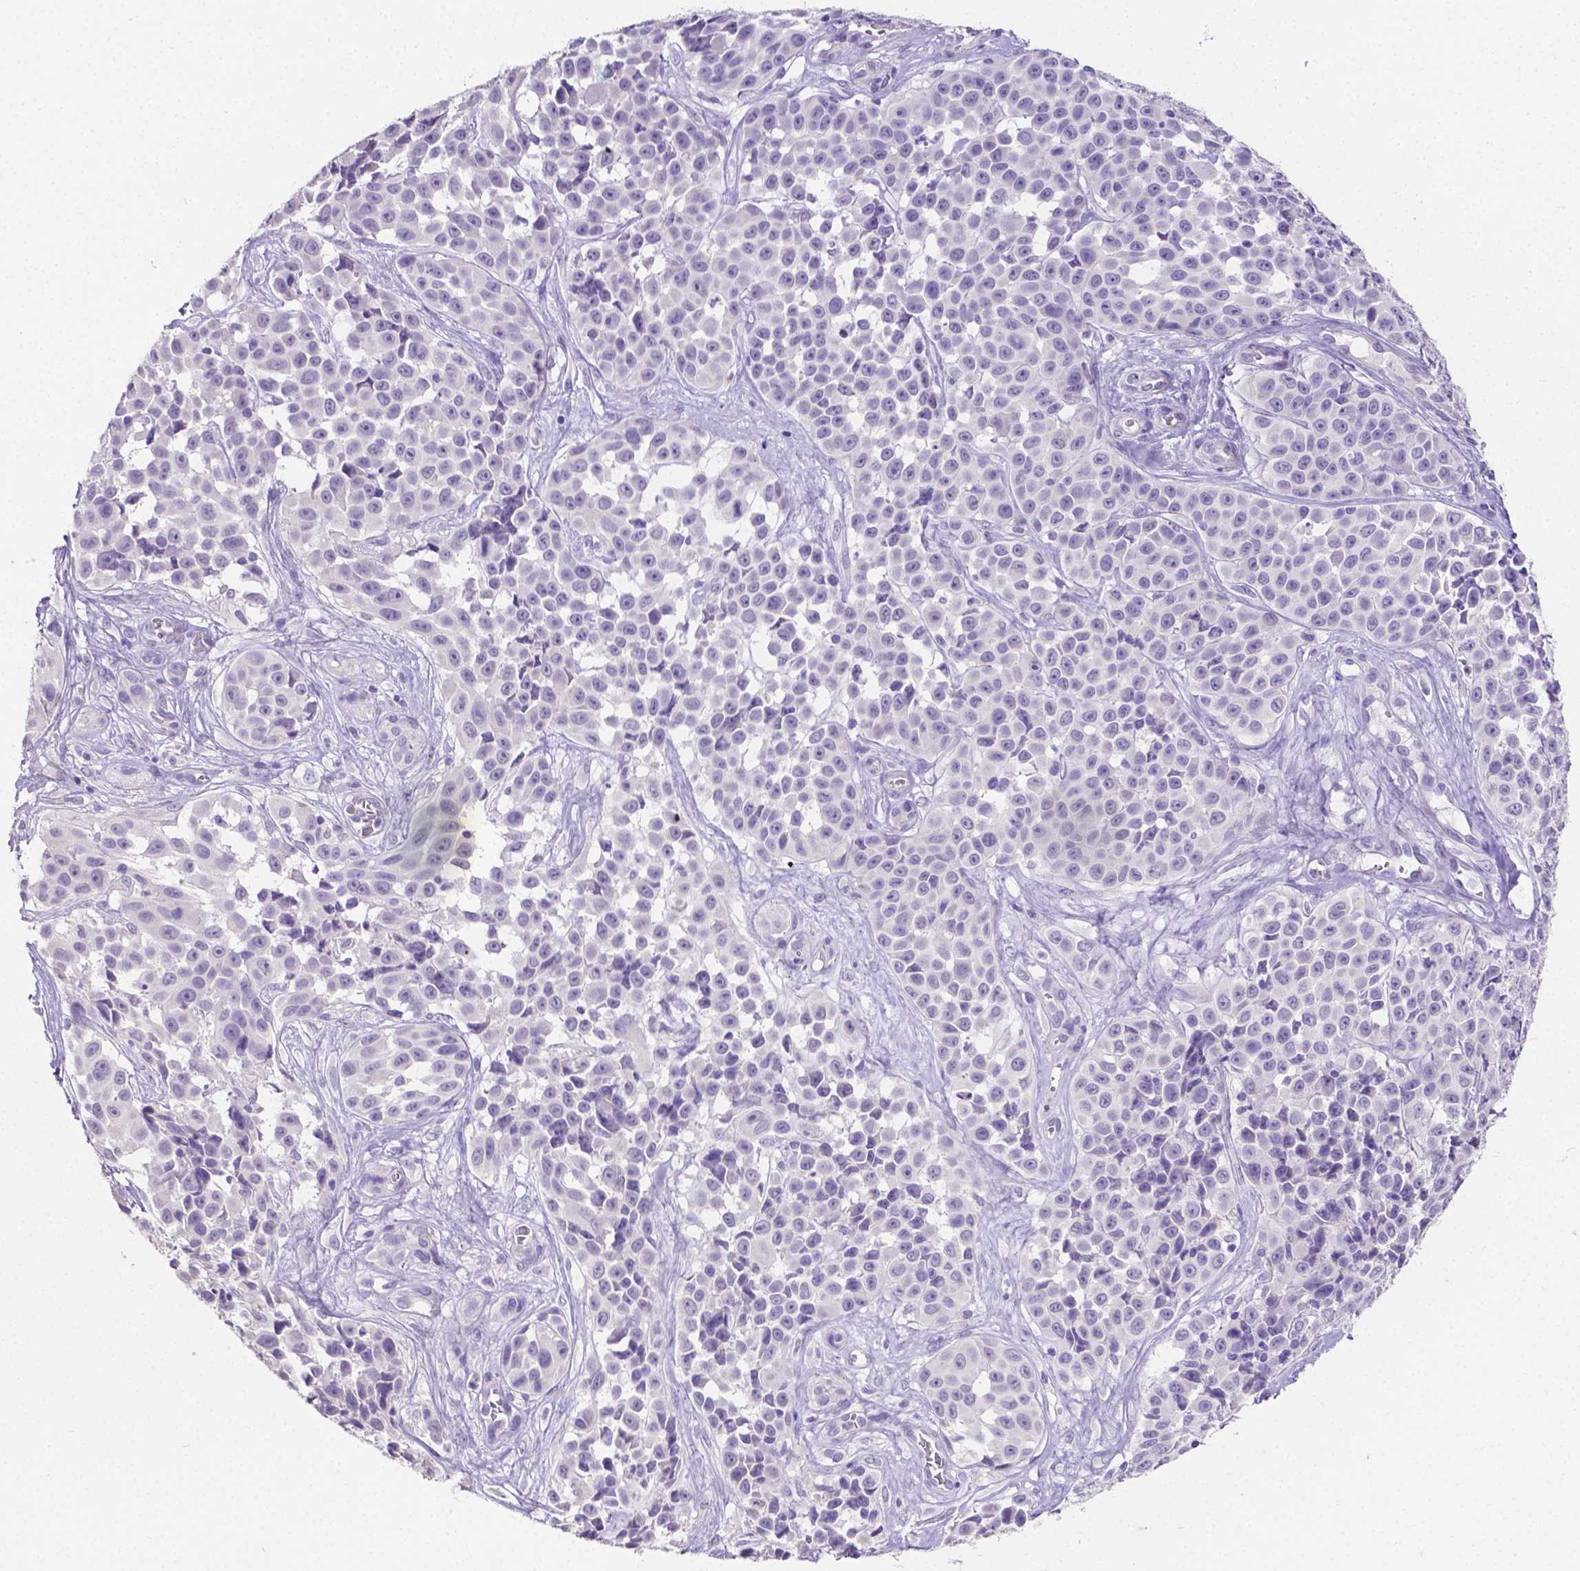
{"staining": {"intensity": "negative", "quantity": "none", "location": "none"}, "tissue": "melanoma", "cell_type": "Tumor cells", "image_type": "cancer", "snomed": [{"axis": "morphology", "description": "Malignant melanoma, NOS"}, {"axis": "topography", "description": "Skin"}], "caption": "Image shows no significant protein expression in tumor cells of melanoma.", "gene": "SLC22A2", "patient": {"sex": "female", "age": 88}}